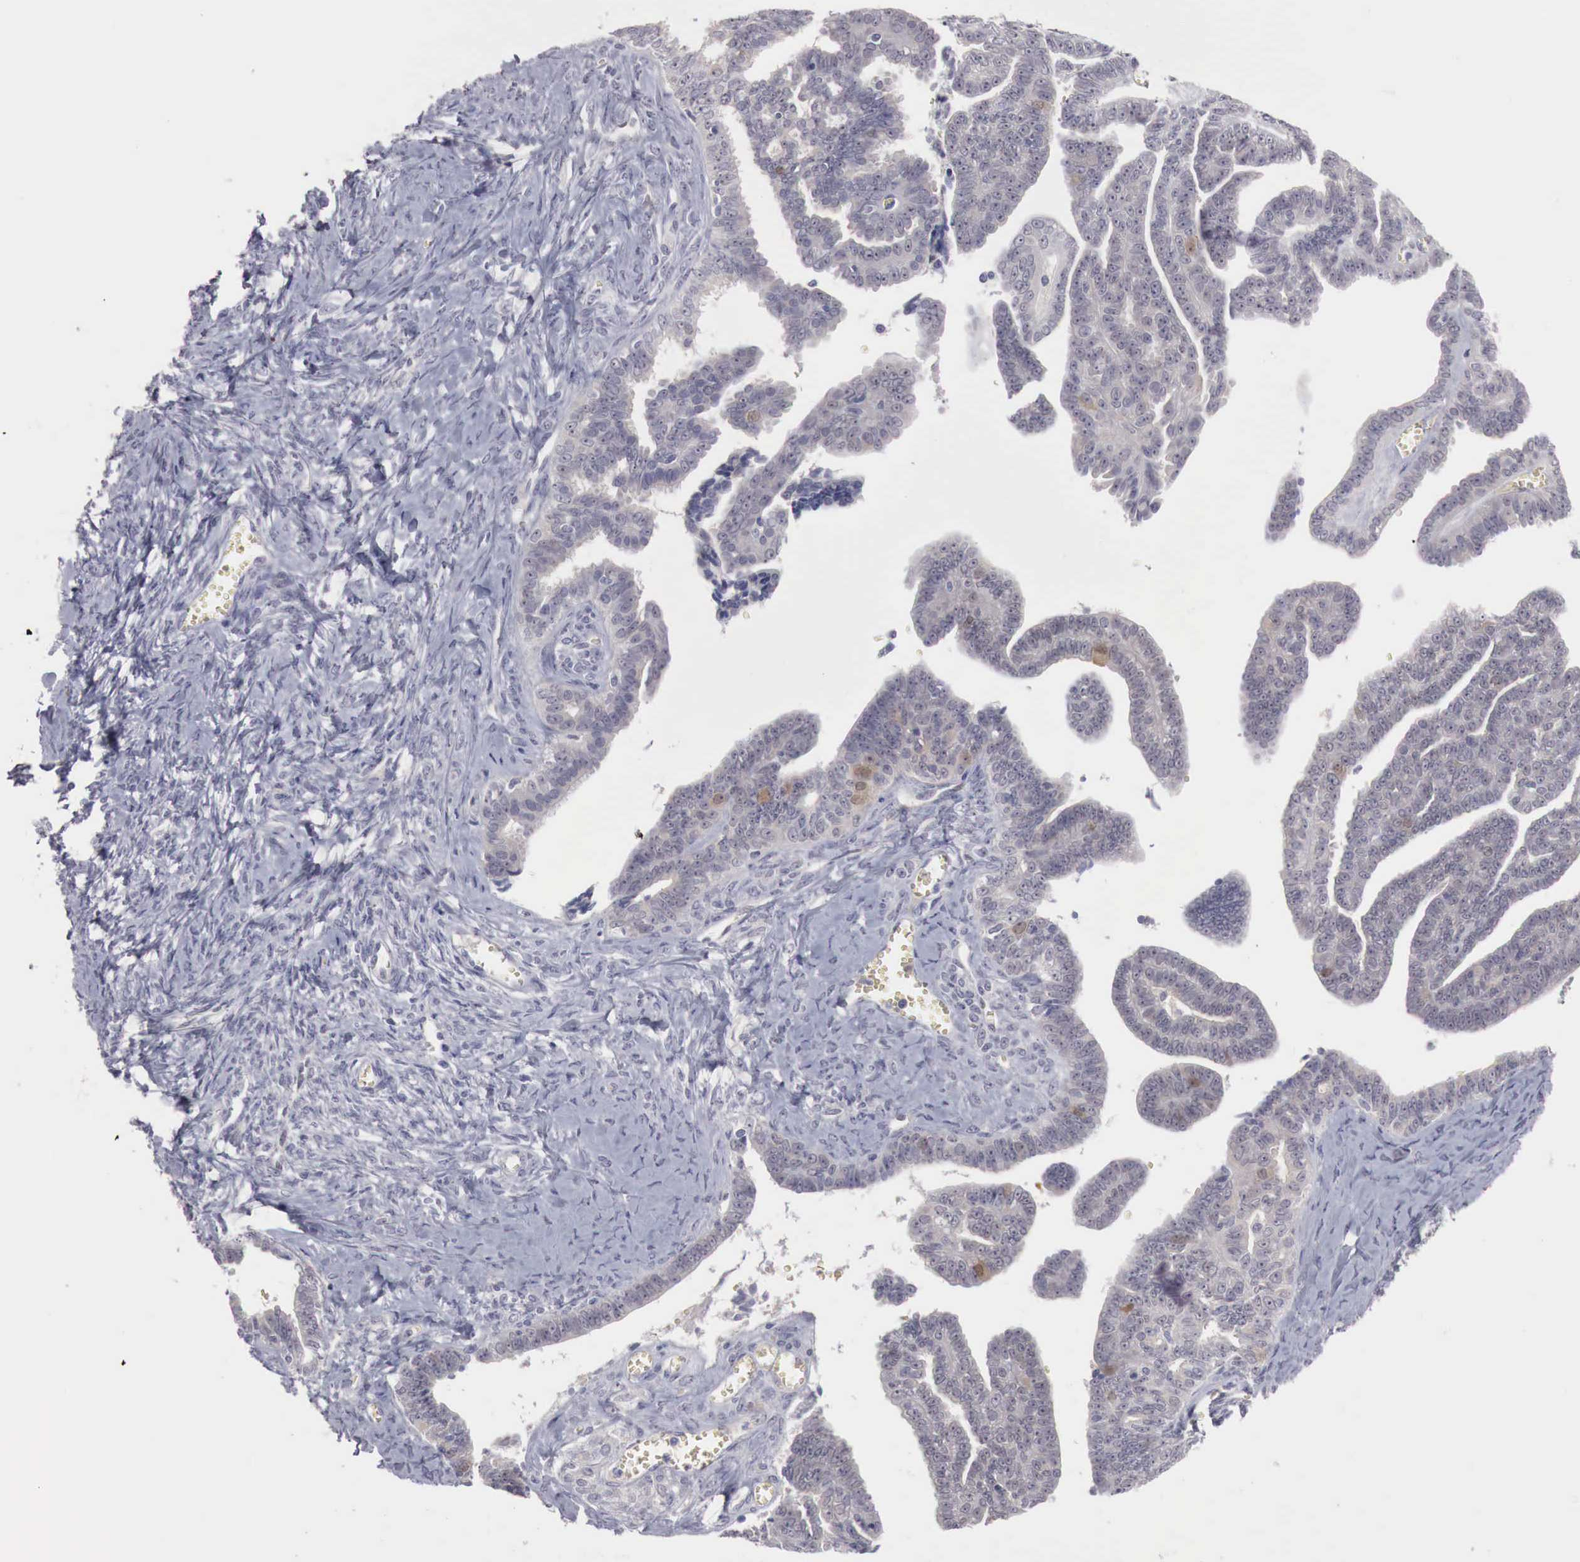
{"staining": {"intensity": "negative", "quantity": "none", "location": "none"}, "tissue": "ovarian cancer", "cell_type": "Tumor cells", "image_type": "cancer", "snomed": [{"axis": "morphology", "description": "Cystadenocarcinoma, serous, NOS"}, {"axis": "topography", "description": "Ovary"}], "caption": "Tumor cells show no significant staining in ovarian cancer (serous cystadenocarcinoma). (DAB IHC visualized using brightfield microscopy, high magnification).", "gene": "GATA1", "patient": {"sex": "female", "age": 71}}